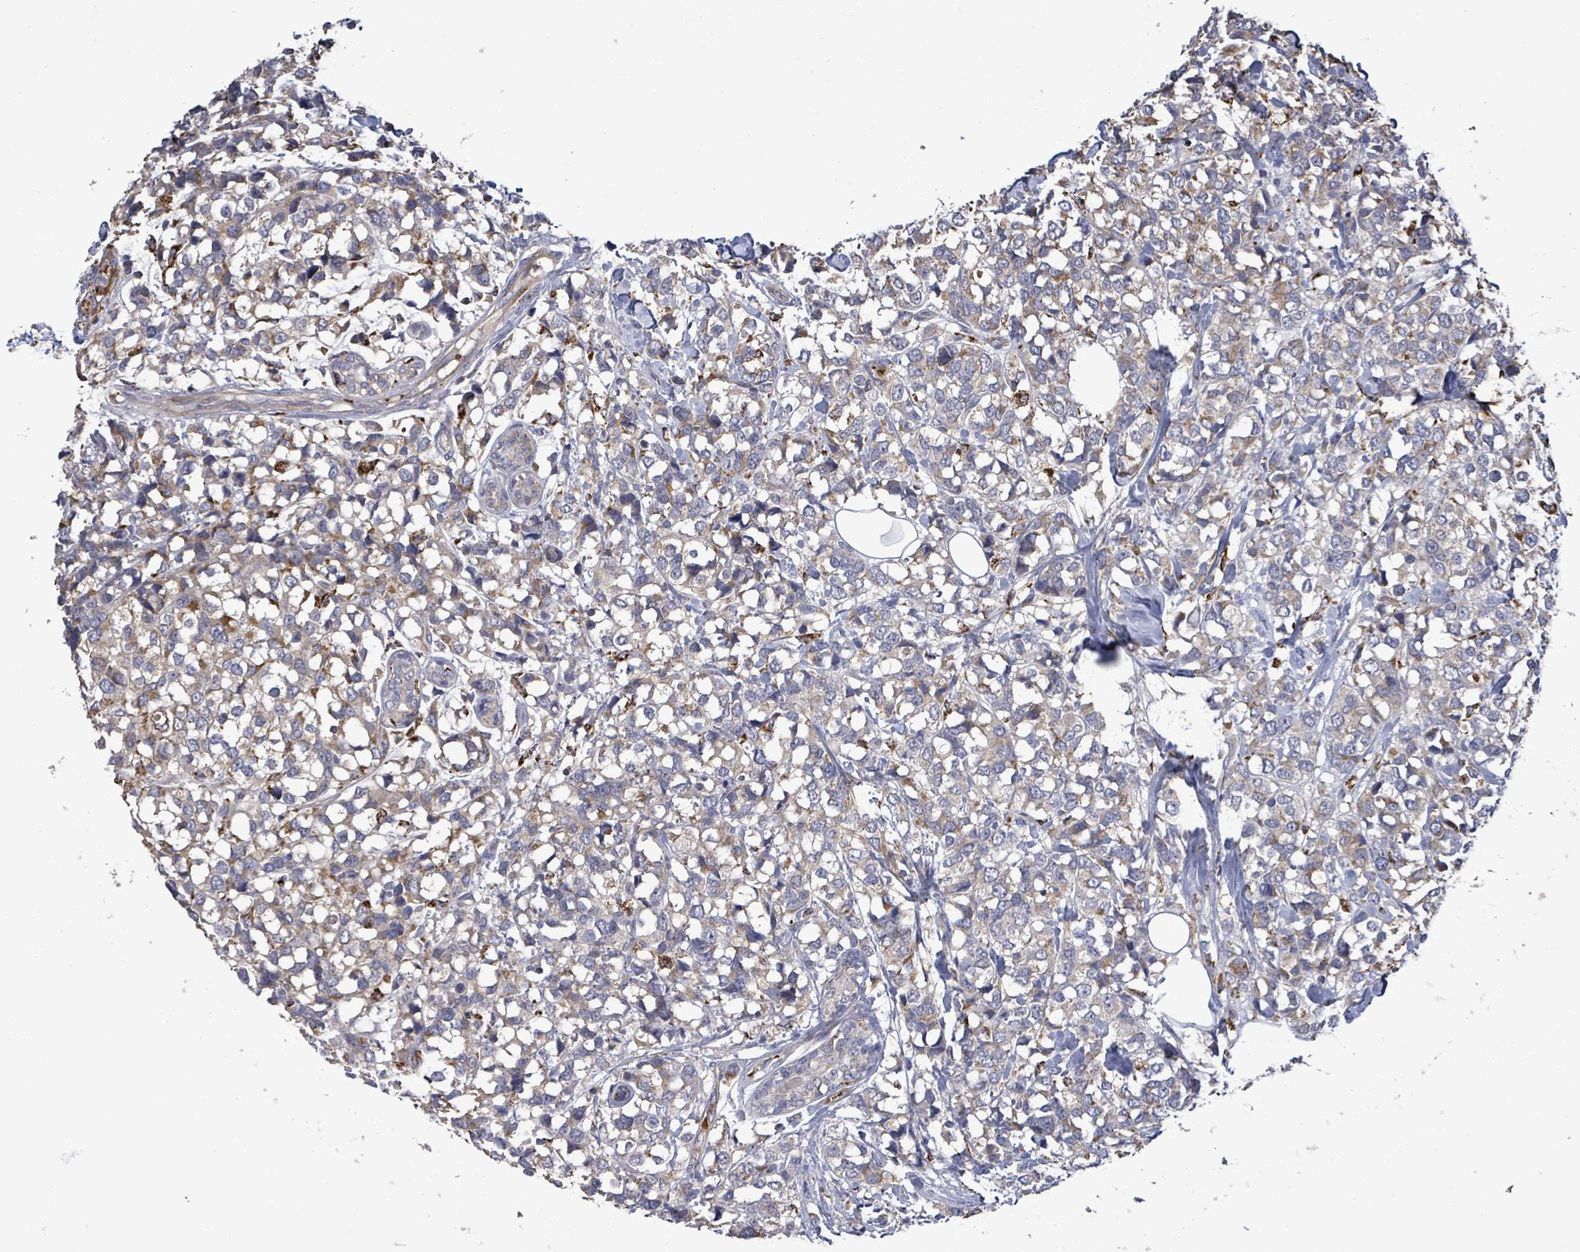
{"staining": {"intensity": "weak", "quantity": "<25%", "location": "cytoplasmic/membranous"}, "tissue": "breast cancer", "cell_type": "Tumor cells", "image_type": "cancer", "snomed": [{"axis": "morphology", "description": "Lobular carcinoma"}, {"axis": "topography", "description": "Breast"}], "caption": "High magnification brightfield microscopy of breast cancer (lobular carcinoma) stained with DAB (brown) and counterstained with hematoxylin (blue): tumor cells show no significant expression.", "gene": "MTMR12", "patient": {"sex": "female", "age": 59}}